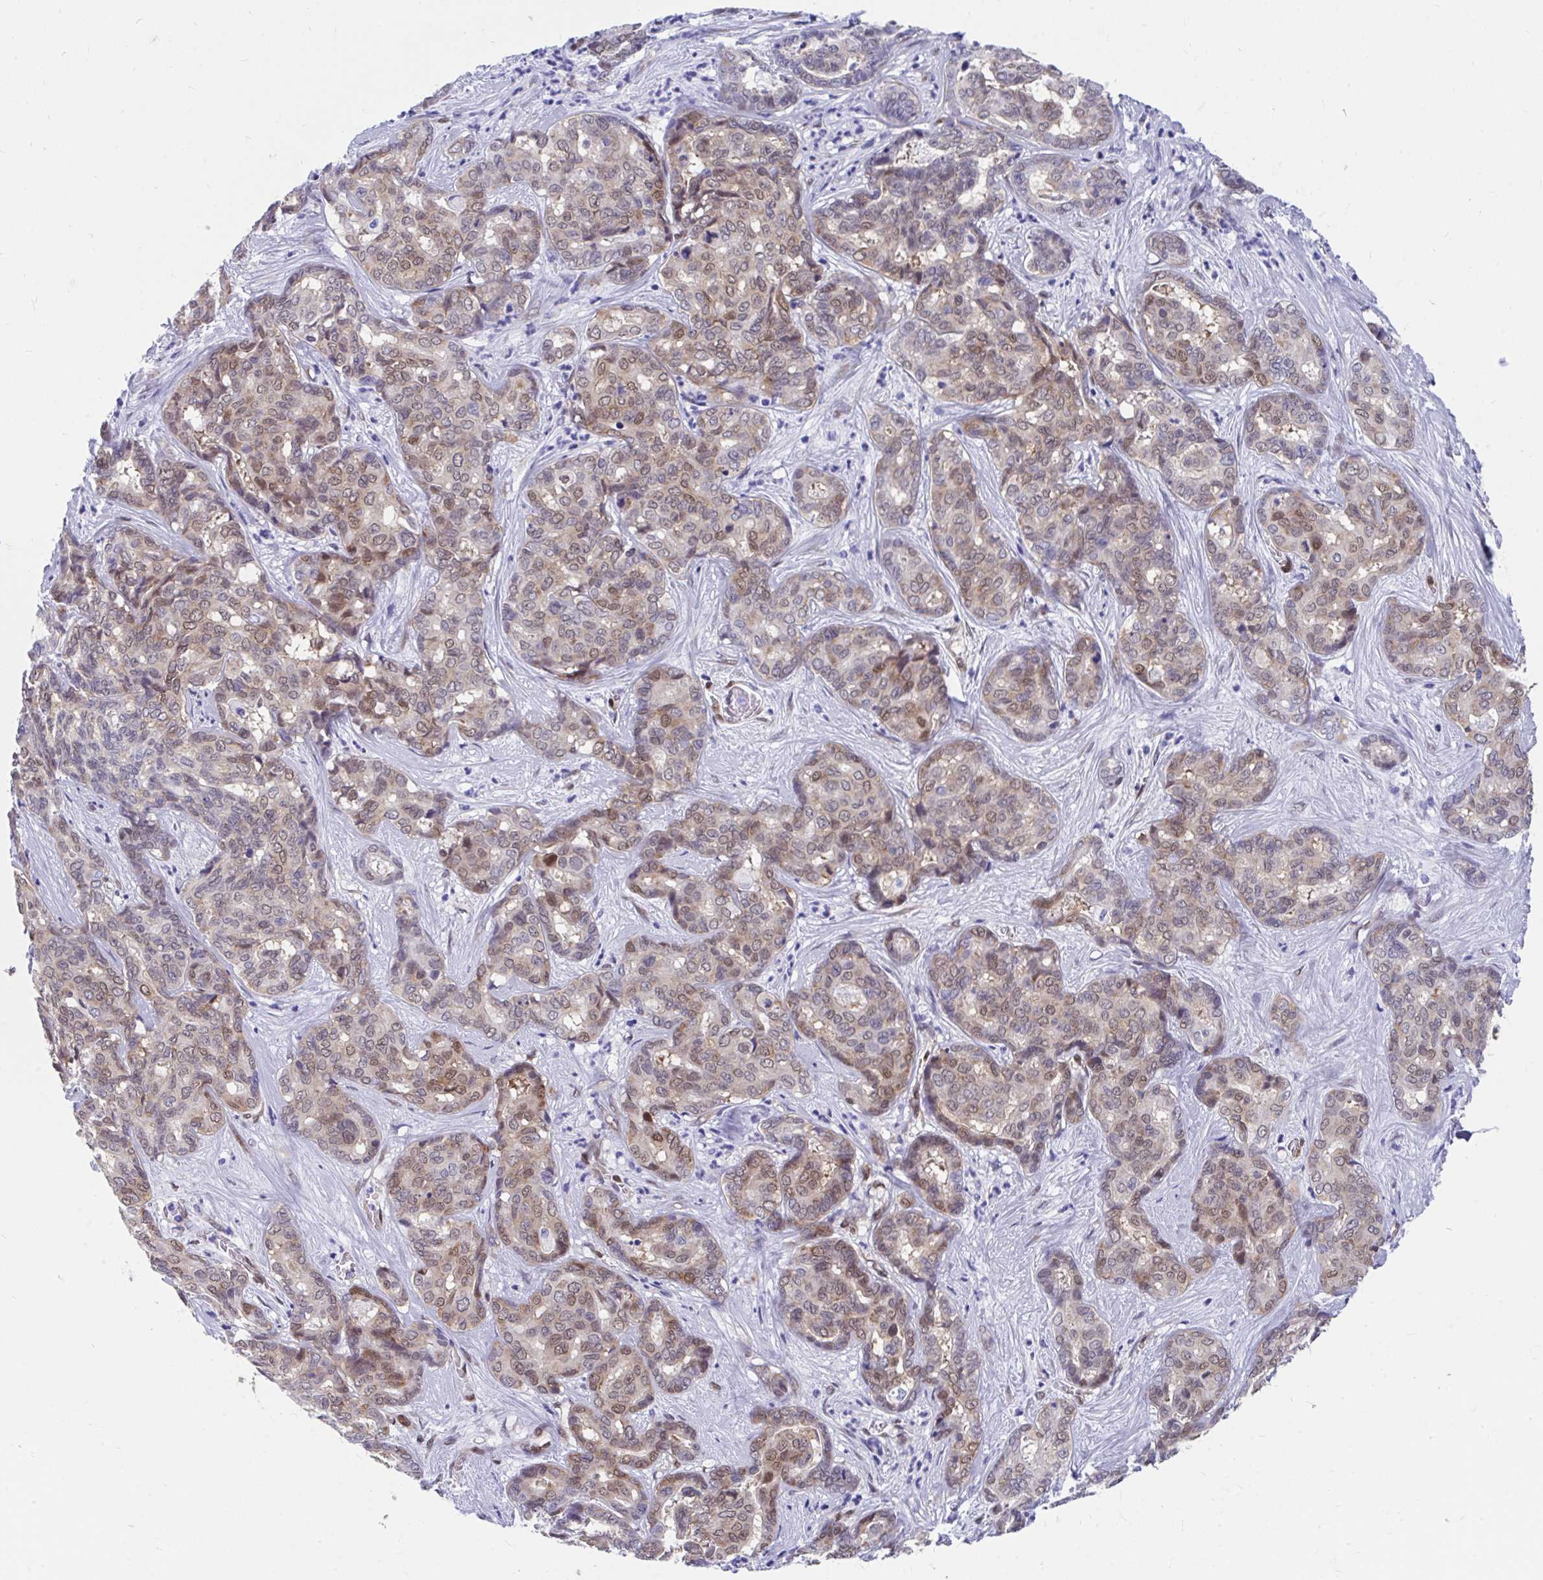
{"staining": {"intensity": "weak", "quantity": "25%-75%", "location": "nuclear"}, "tissue": "liver cancer", "cell_type": "Tumor cells", "image_type": "cancer", "snomed": [{"axis": "morphology", "description": "Cholangiocarcinoma"}, {"axis": "topography", "description": "Liver"}], "caption": "Liver cancer stained with a brown dye demonstrates weak nuclear positive expression in approximately 25%-75% of tumor cells.", "gene": "RBPMS", "patient": {"sex": "female", "age": 64}}